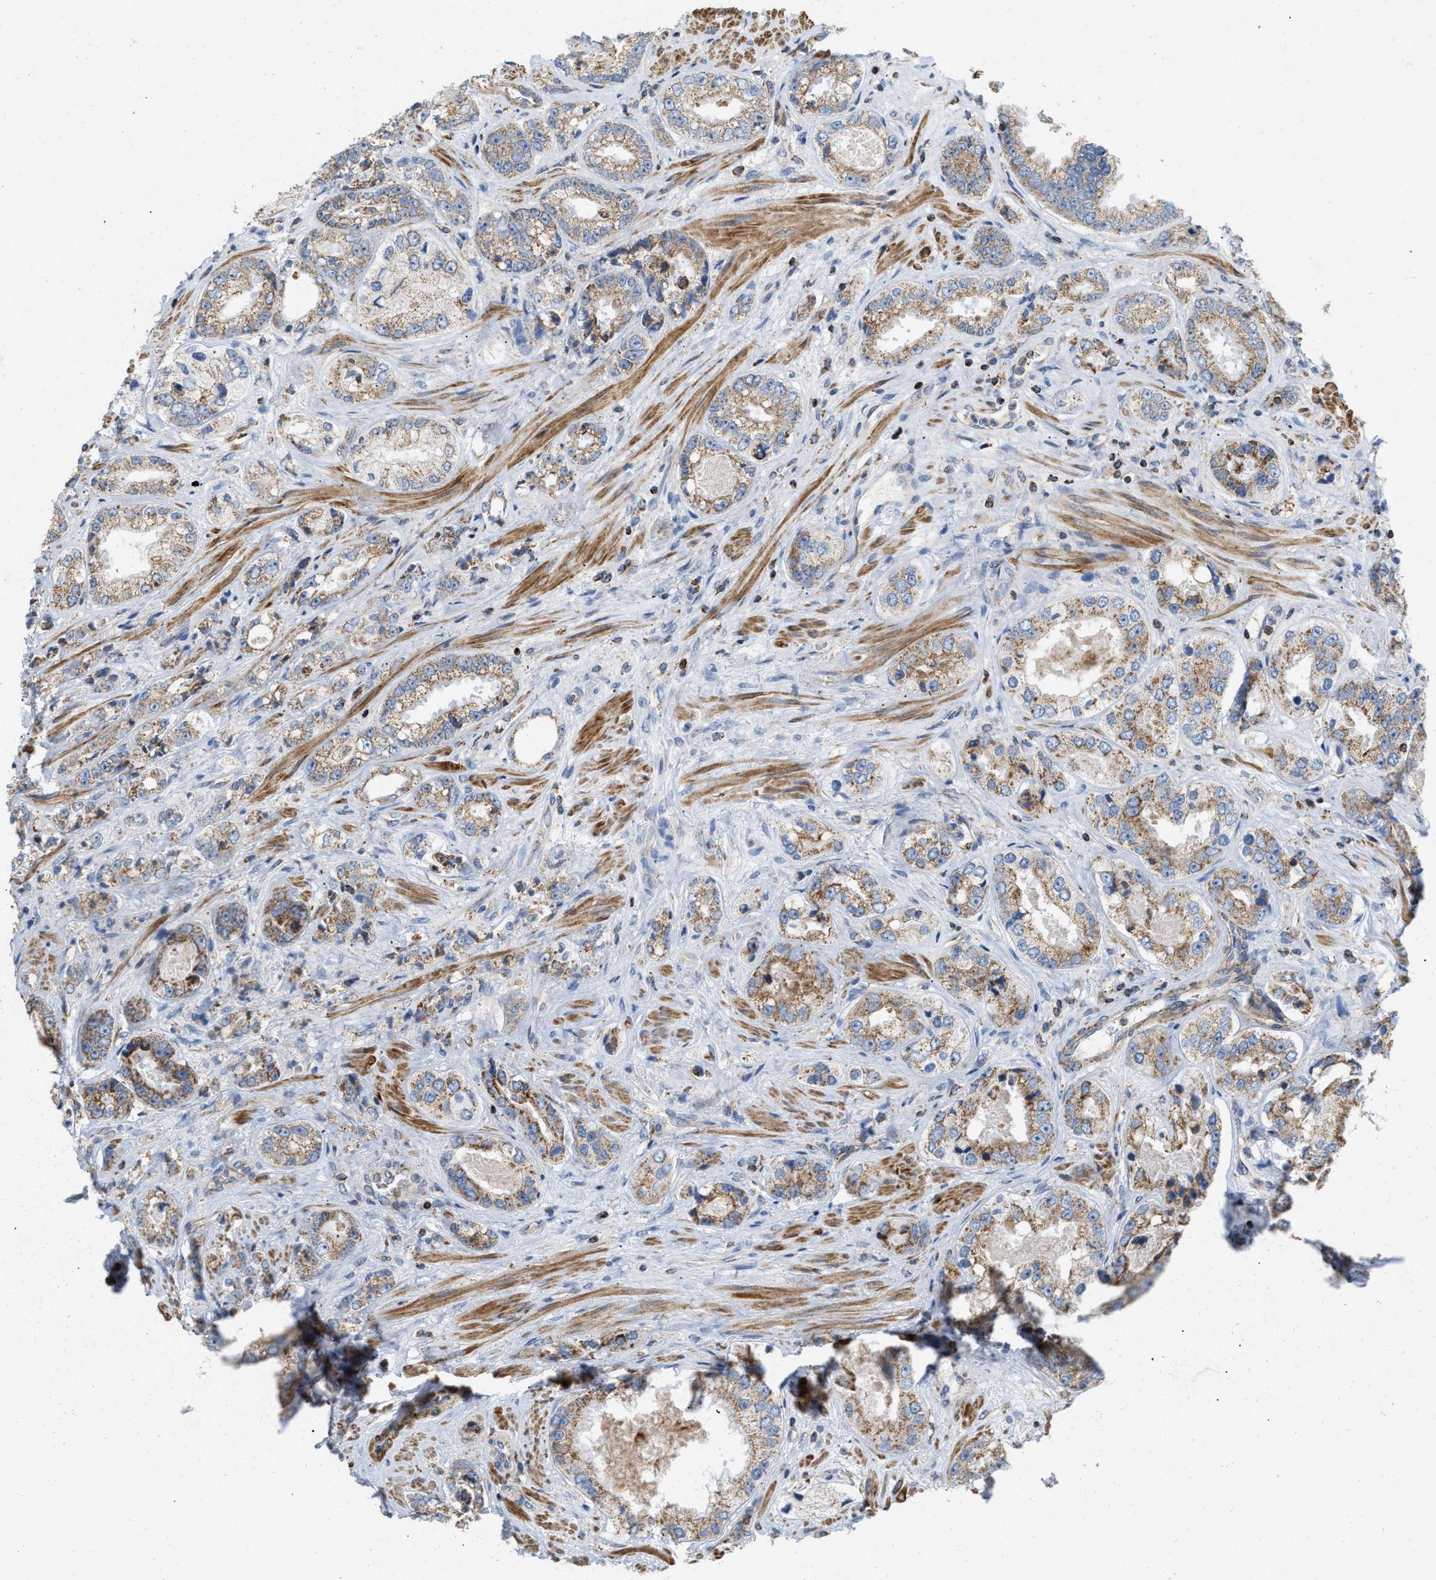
{"staining": {"intensity": "moderate", "quantity": ">75%", "location": "cytoplasmic/membranous"}, "tissue": "prostate cancer", "cell_type": "Tumor cells", "image_type": "cancer", "snomed": [{"axis": "morphology", "description": "Adenocarcinoma, High grade"}, {"axis": "topography", "description": "Prostate"}], "caption": "Brown immunohistochemical staining in prostate cancer displays moderate cytoplasmic/membranous expression in about >75% of tumor cells.", "gene": "GRB10", "patient": {"sex": "male", "age": 61}}